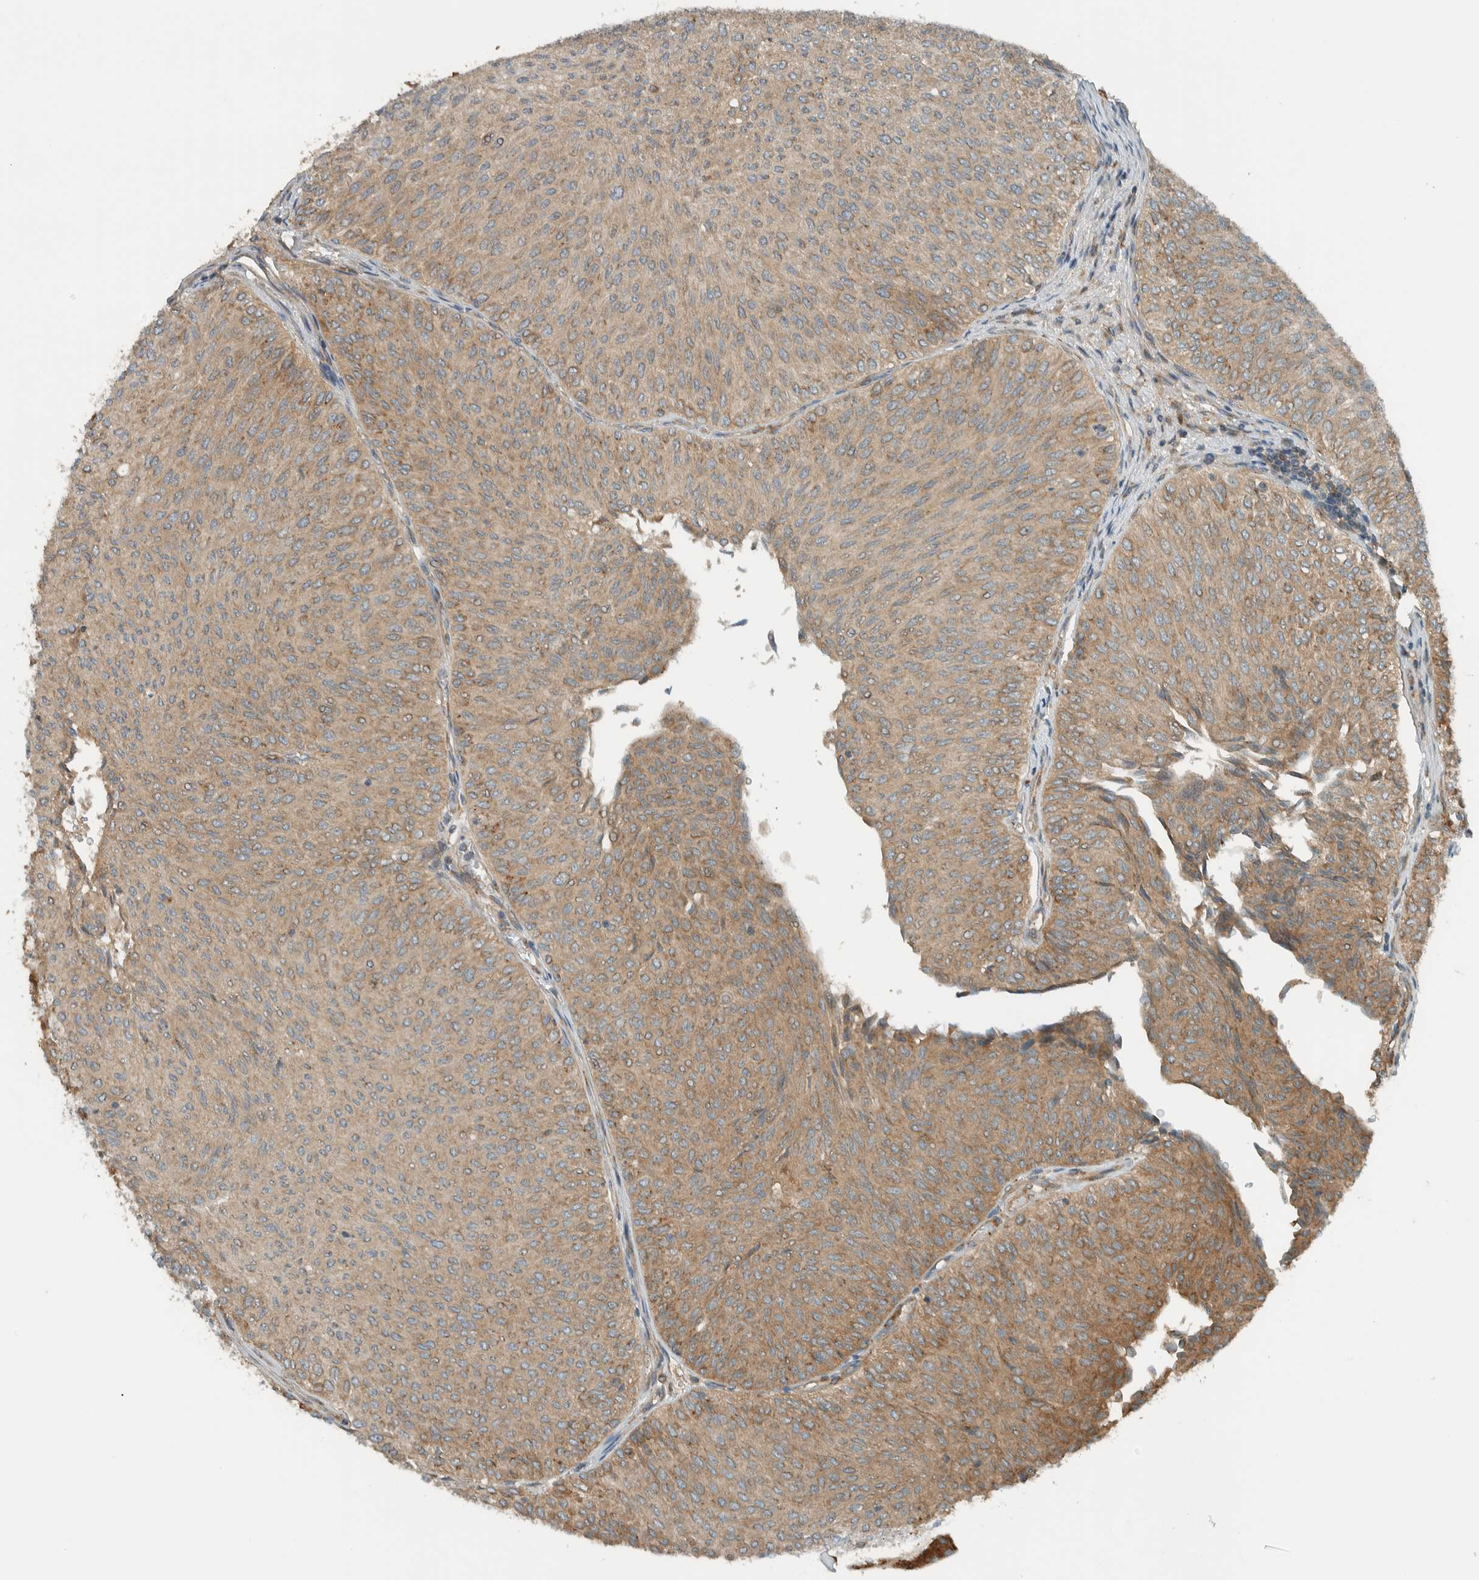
{"staining": {"intensity": "weak", "quantity": ">75%", "location": "cytoplasmic/membranous"}, "tissue": "urothelial cancer", "cell_type": "Tumor cells", "image_type": "cancer", "snomed": [{"axis": "morphology", "description": "Urothelial carcinoma, Low grade"}, {"axis": "topography", "description": "Urinary bladder"}], "caption": "Human low-grade urothelial carcinoma stained with a brown dye displays weak cytoplasmic/membranous positive positivity in about >75% of tumor cells.", "gene": "EXOC7", "patient": {"sex": "male", "age": 78}}